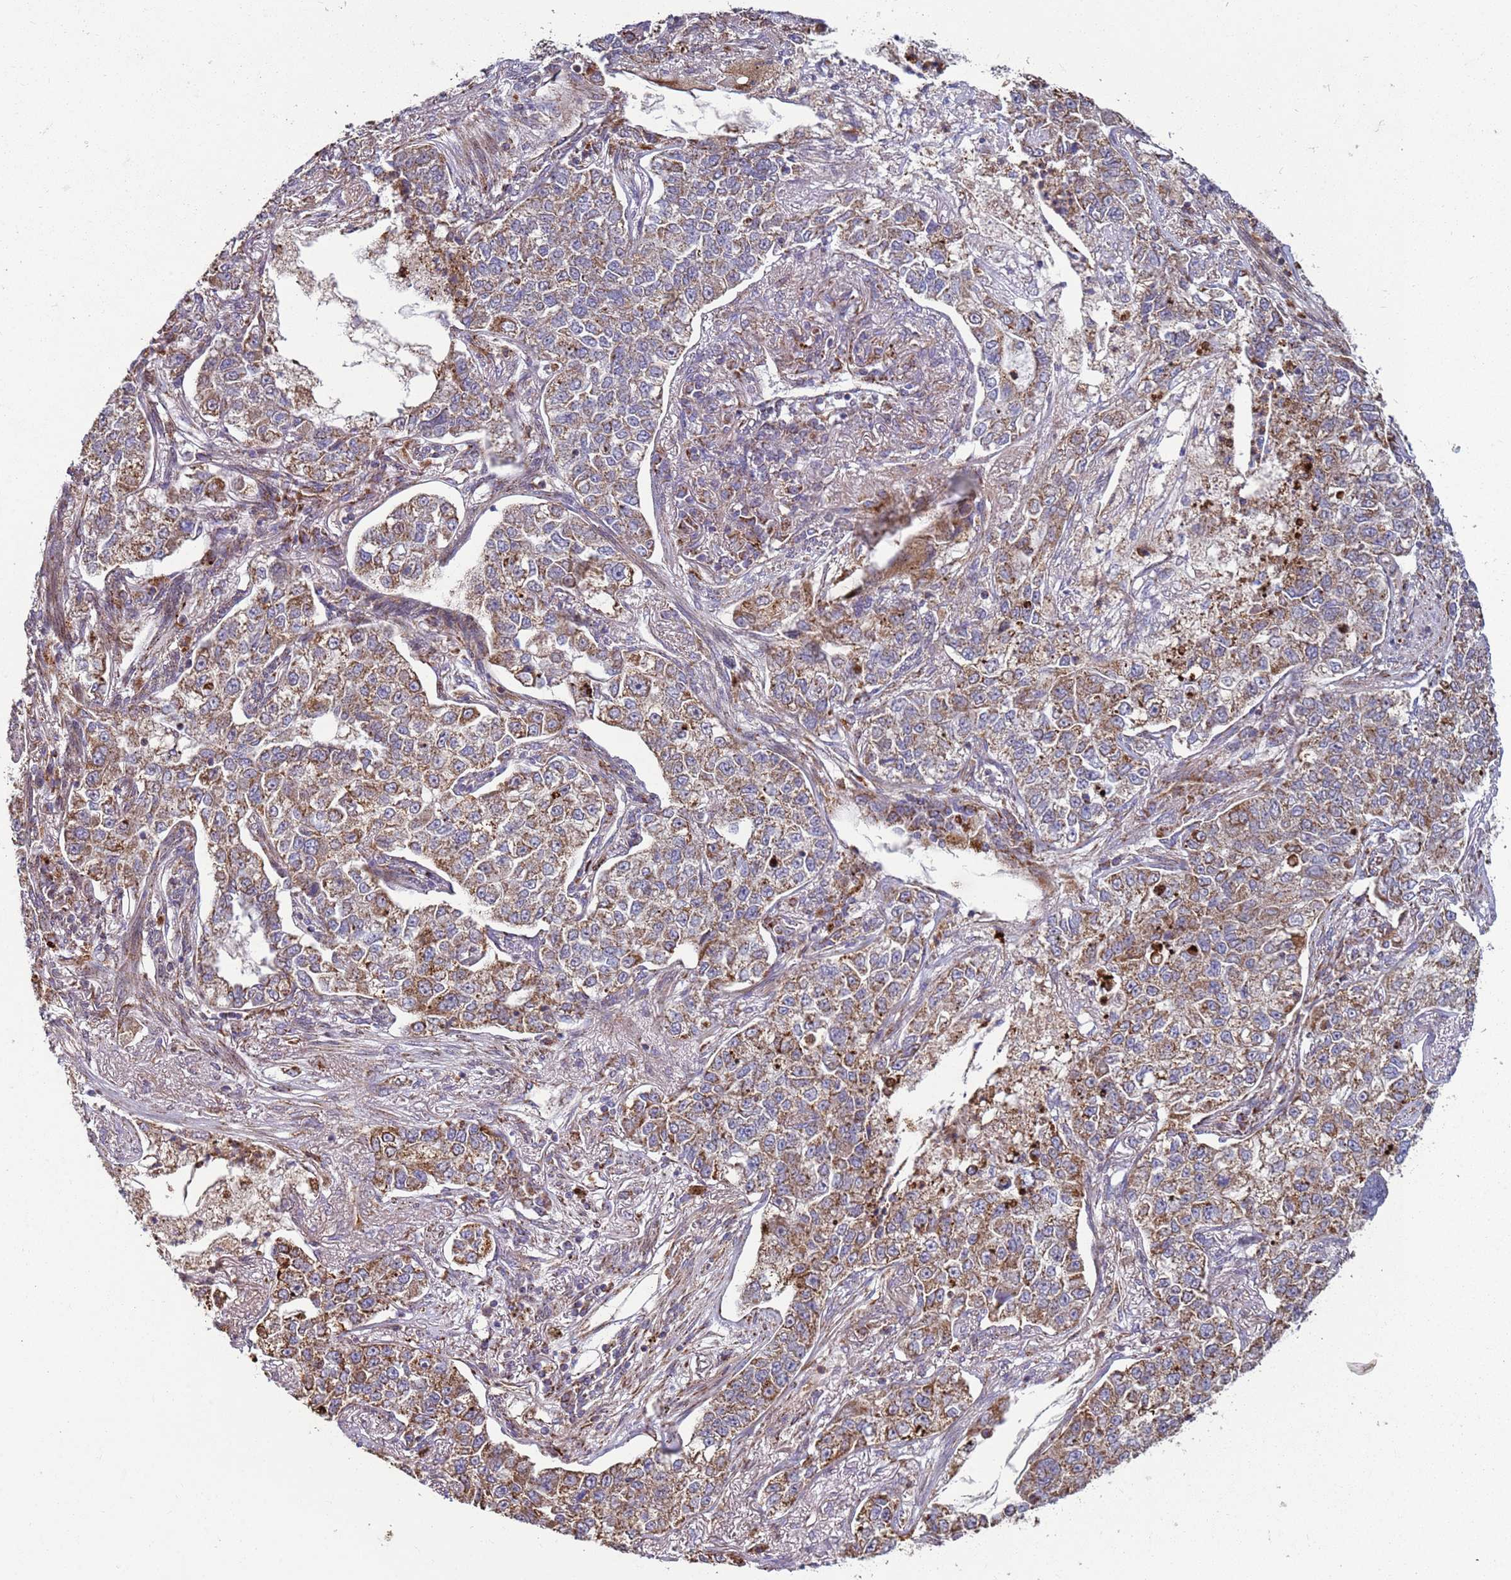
{"staining": {"intensity": "moderate", "quantity": ">75%", "location": "cytoplasmic/membranous"}, "tissue": "lung cancer", "cell_type": "Tumor cells", "image_type": "cancer", "snomed": [{"axis": "morphology", "description": "Adenocarcinoma, NOS"}, {"axis": "topography", "description": "Lung"}], "caption": "Brown immunohistochemical staining in adenocarcinoma (lung) displays moderate cytoplasmic/membranous staining in approximately >75% of tumor cells. The protein is stained brown, and the nuclei are stained in blue (DAB IHC with brightfield microscopy, high magnification).", "gene": "FBXO33", "patient": {"sex": "male", "age": 49}}